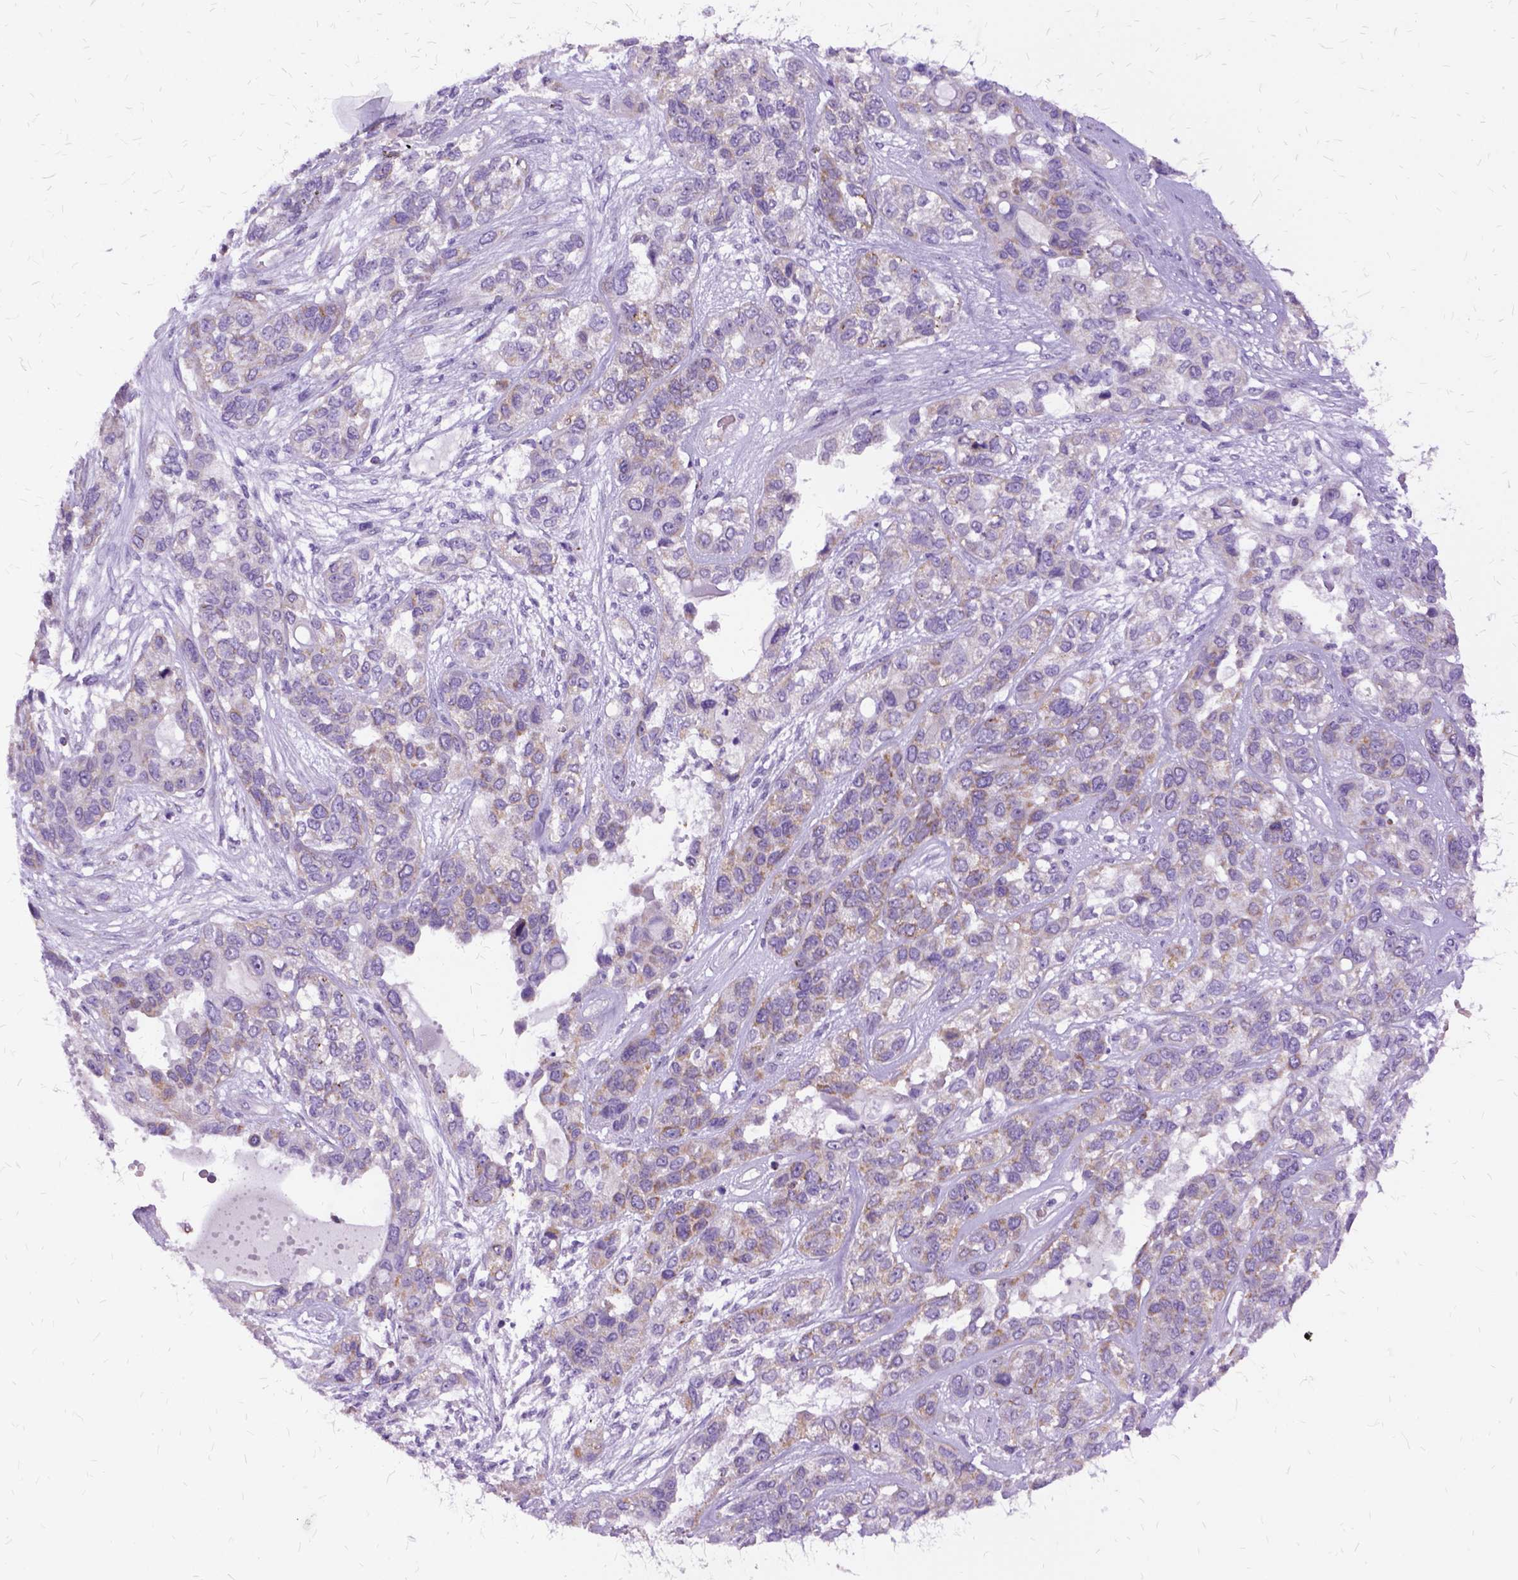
{"staining": {"intensity": "weak", "quantity": "<25%", "location": "cytoplasmic/membranous"}, "tissue": "lung cancer", "cell_type": "Tumor cells", "image_type": "cancer", "snomed": [{"axis": "morphology", "description": "Squamous cell carcinoma, NOS"}, {"axis": "topography", "description": "Lung"}], "caption": "This is a histopathology image of immunohistochemistry (IHC) staining of lung cancer (squamous cell carcinoma), which shows no expression in tumor cells. (DAB immunohistochemistry (IHC) visualized using brightfield microscopy, high magnification).", "gene": "OXCT1", "patient": {"sex": "female", "age": 70}}